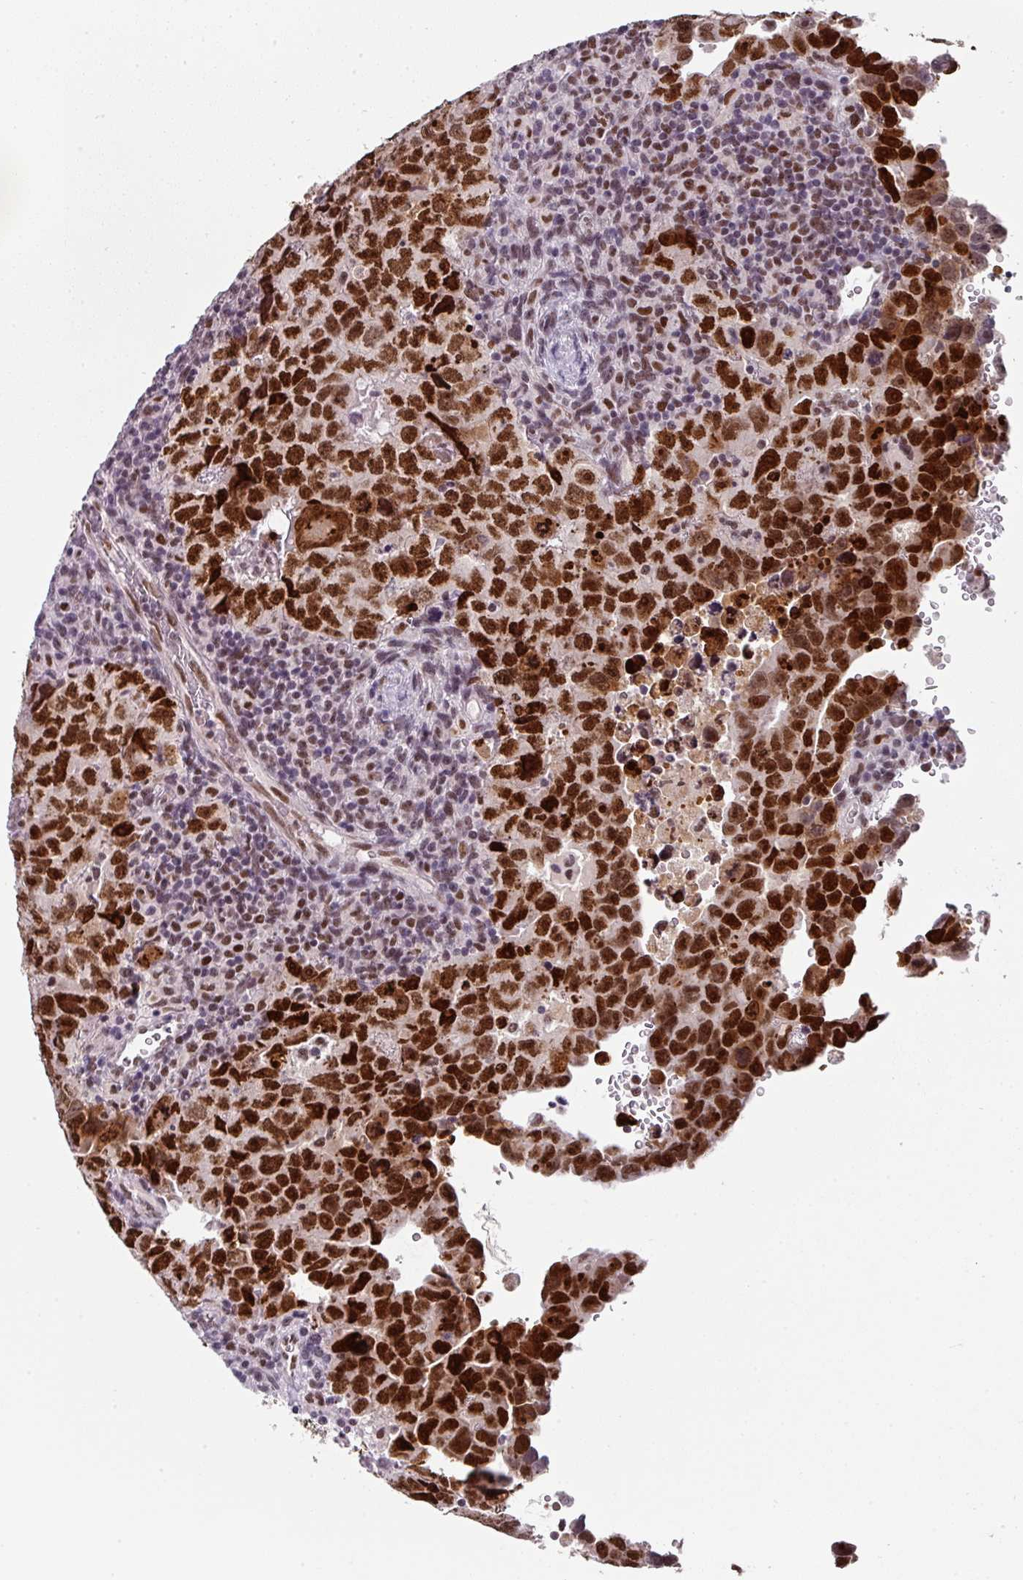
{"staining": {"intensity": "strong", "quantity": ">75%", "location": "nuclear"}, "tissue": "testis cancer", "cell_type": "Tumor cells", "image_type": "cancer", "snomed": [{"axis": "morphology", "description": "Carcinoma, Embryonal, NOS"}, {"axis": "topography", "description": "Testis"}], "caption": "The photomicrograph reveals staining of testis embryonal carcinoma, revealing strong nuclear protein expression (brown color) within tumor cells.", "gene": "RAD50", "patient": {"sex": "male", "age": 24}}